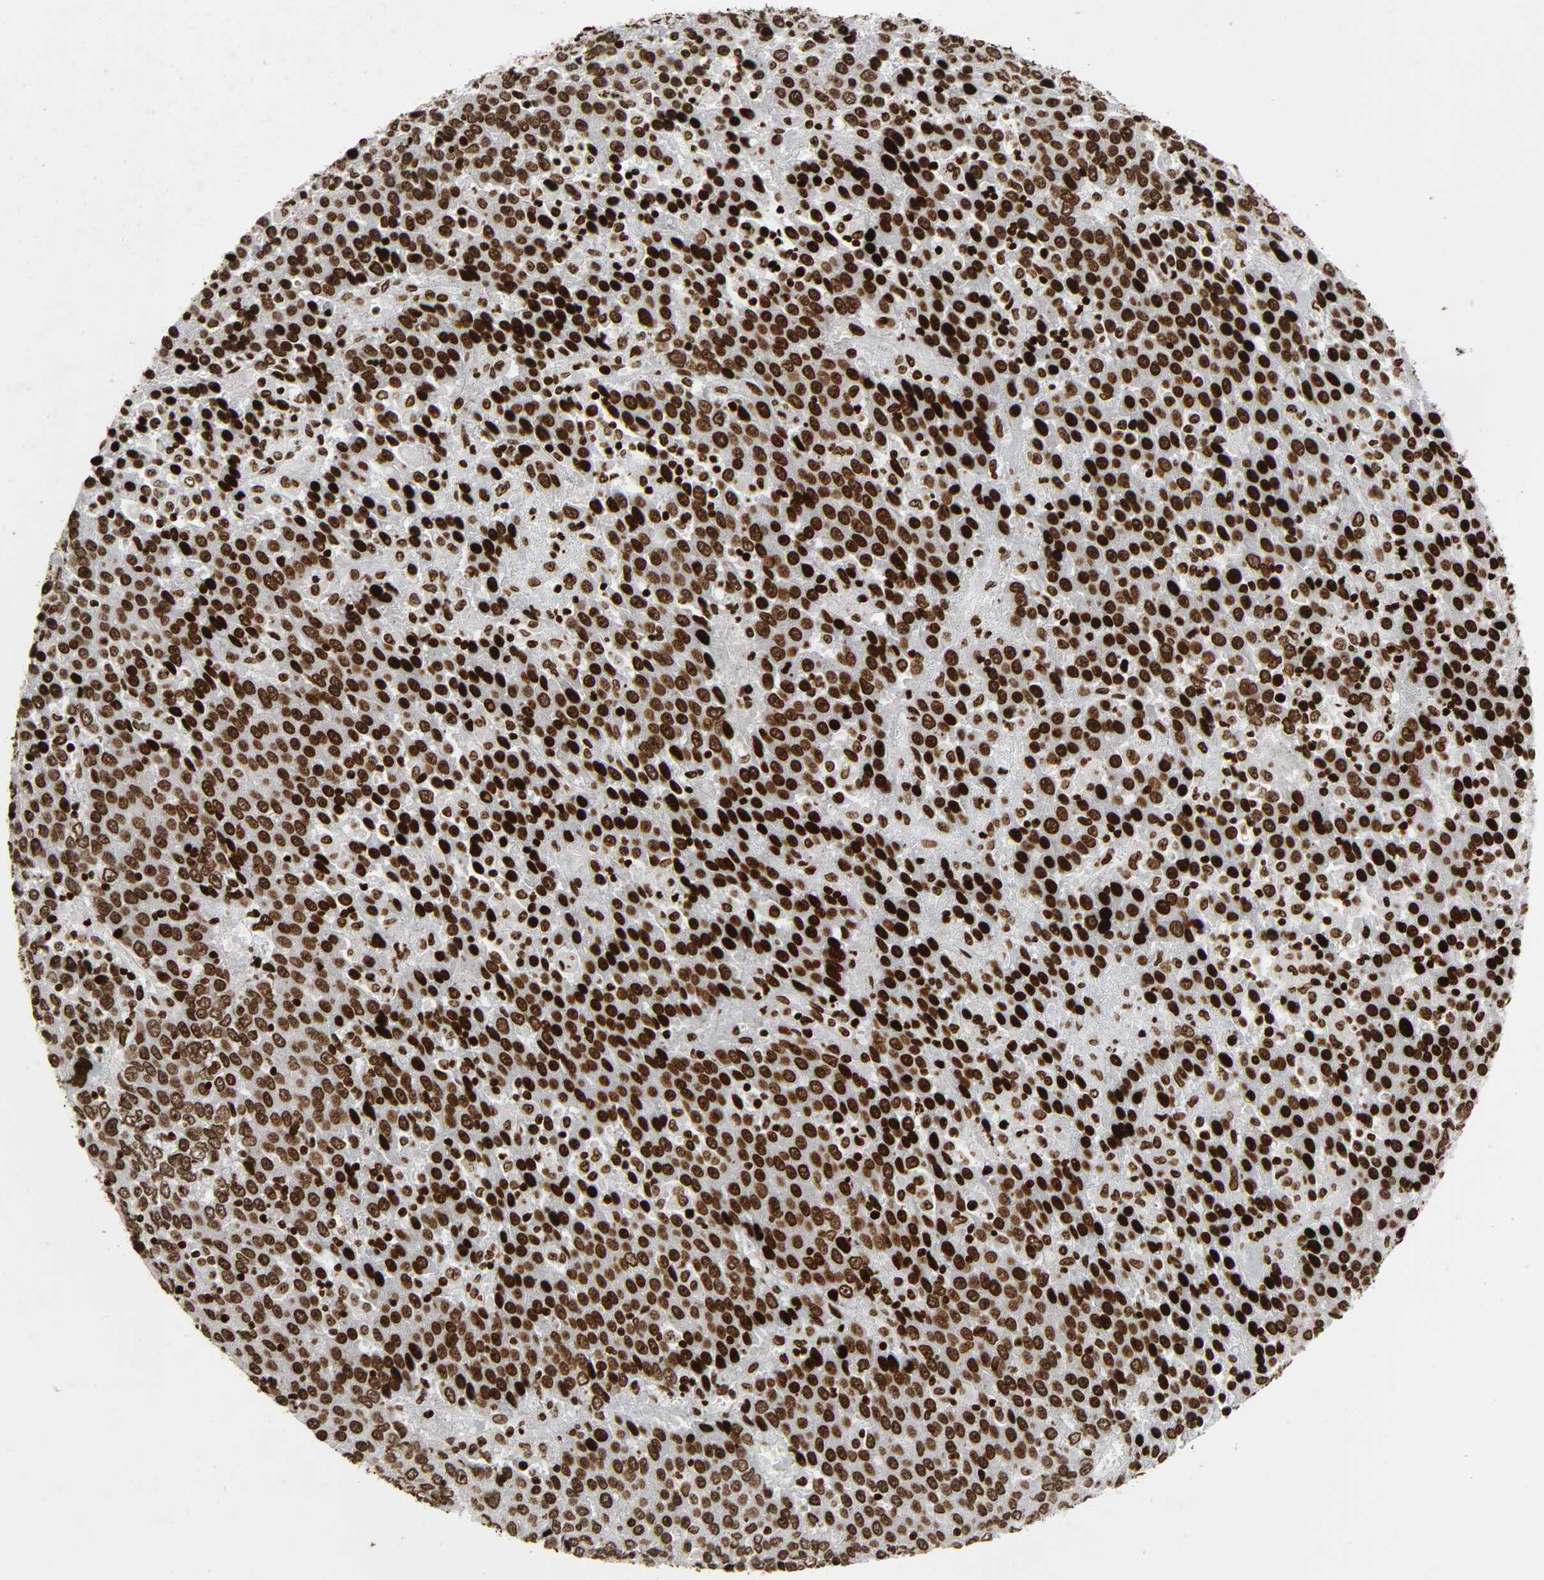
{"staining": {"intensity": "strong", "quantity": ">75%", "location": "nuclear"}, "tissue": "liver cancer", "cell_type": "Tumor cells", "image_type": "cancer", "snomed": [{"axis": "morphology", "description": "Carcinoma, Hepatocellular, NOS"}, {"axis": "topography", "description": "Liver"}], "caption": "Liver cancer tissue exhibits strong nuclear expression in approximately >75% of tumor cells (Stains: DAB (3,3'-diaminobenzidine) in brown, nuclei in blue, Microscopy: brightfield microscopy at high magnification).", "gene": "RXRA", "patient": {"sex": "female", "age": 53}}